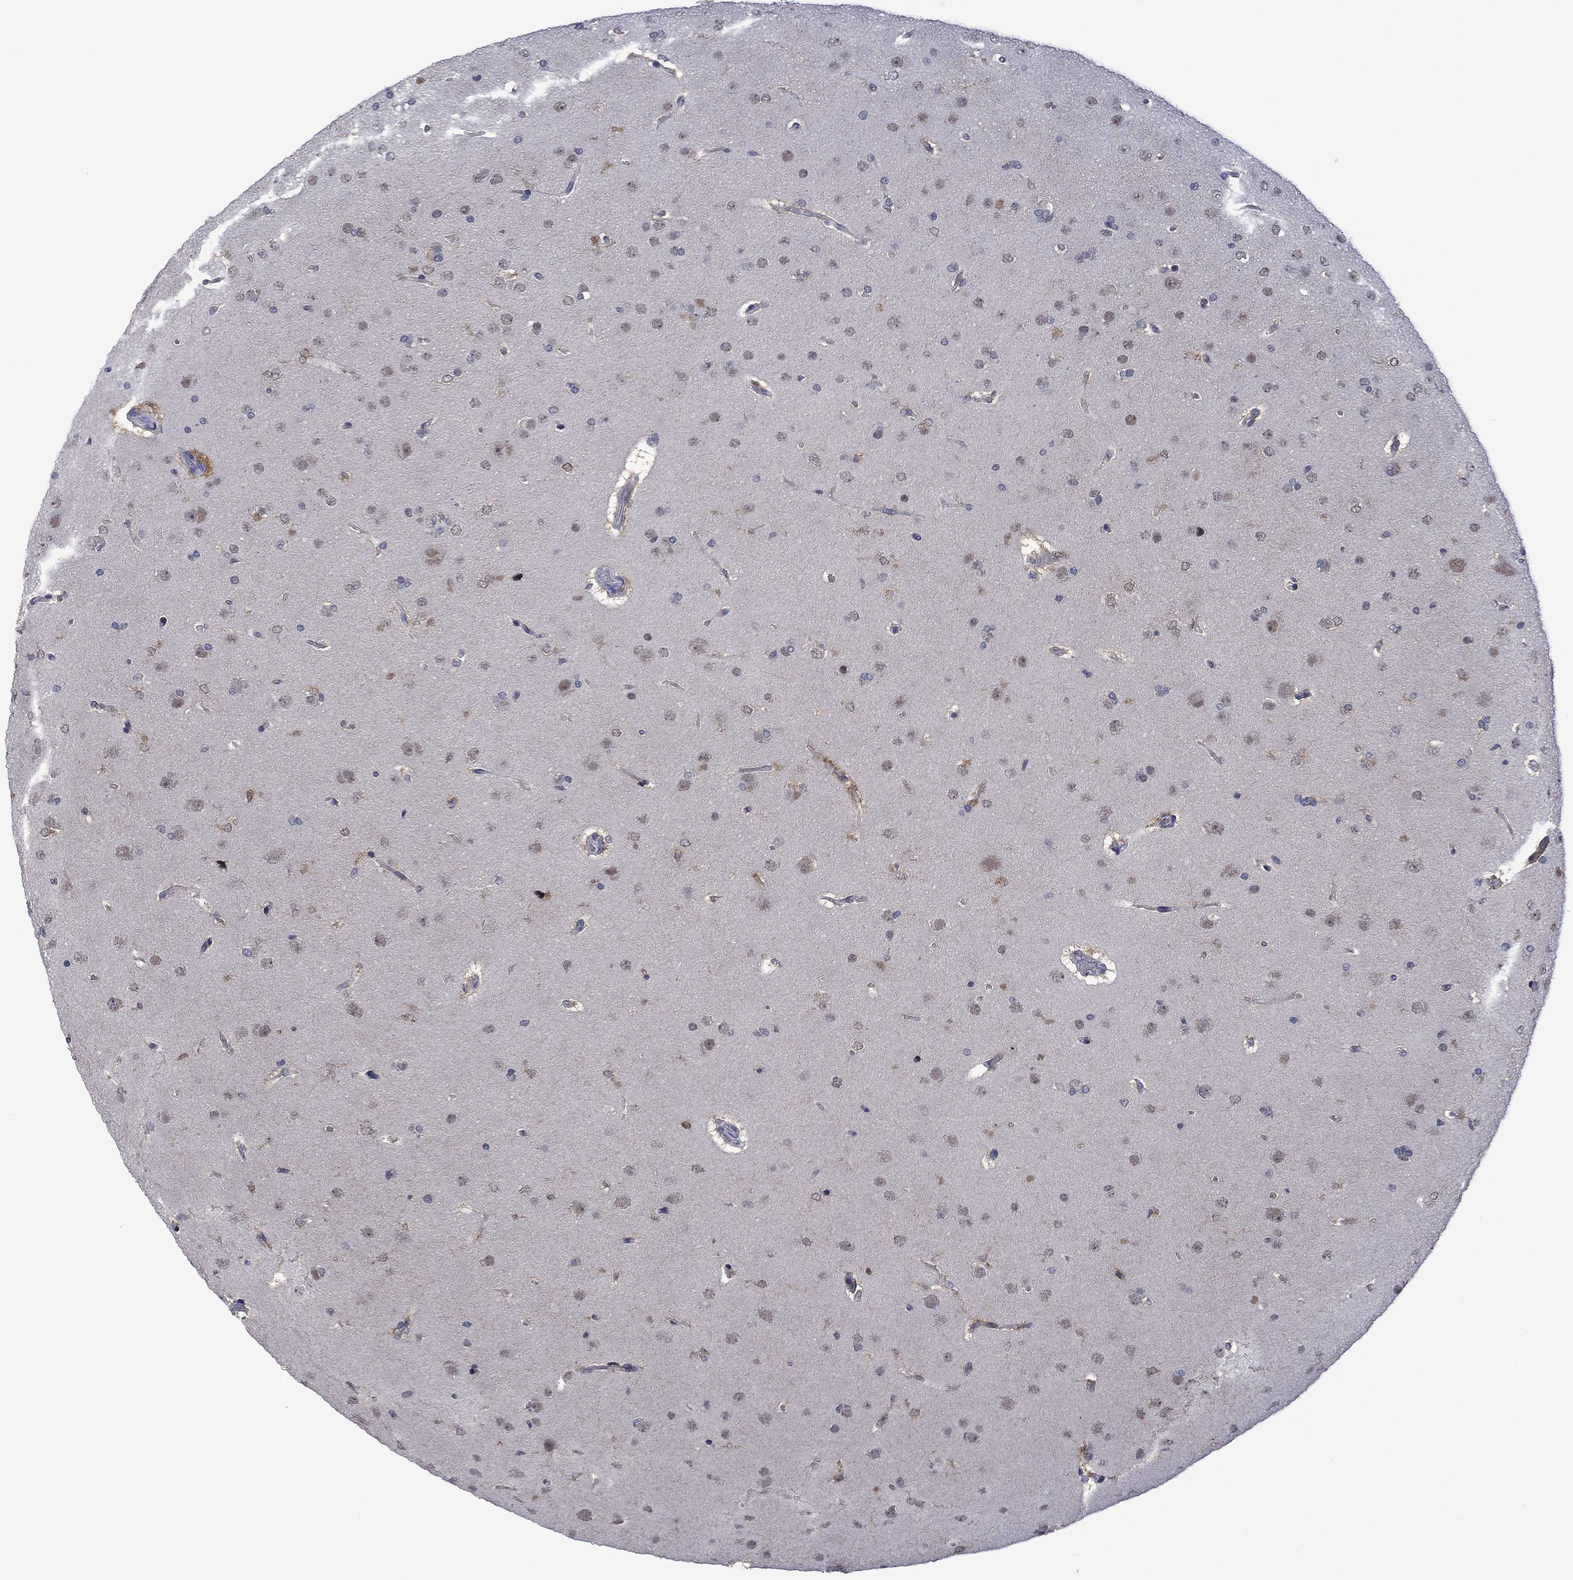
{"staining": {"intensity": "negative", "quantity": "none", "location": "none"}, "tissue": "glioma", "cell_type": "Tumor cells", "image_type": "cancer", "snomed": [{"axis": "morphology", "description": "Glioma, malignant, NOS"}, {"axis": "topography", "description": "Cerebral cortex"}], "caption": "Malignant glioma was stained to show a protein in brown. There is no significant staining in tumor cells. (DAB immunohistochemistry (IHC) with hematoxylin counter stain).", "gene": "AGL", "patient": {"sex": "male", "age": 58}}